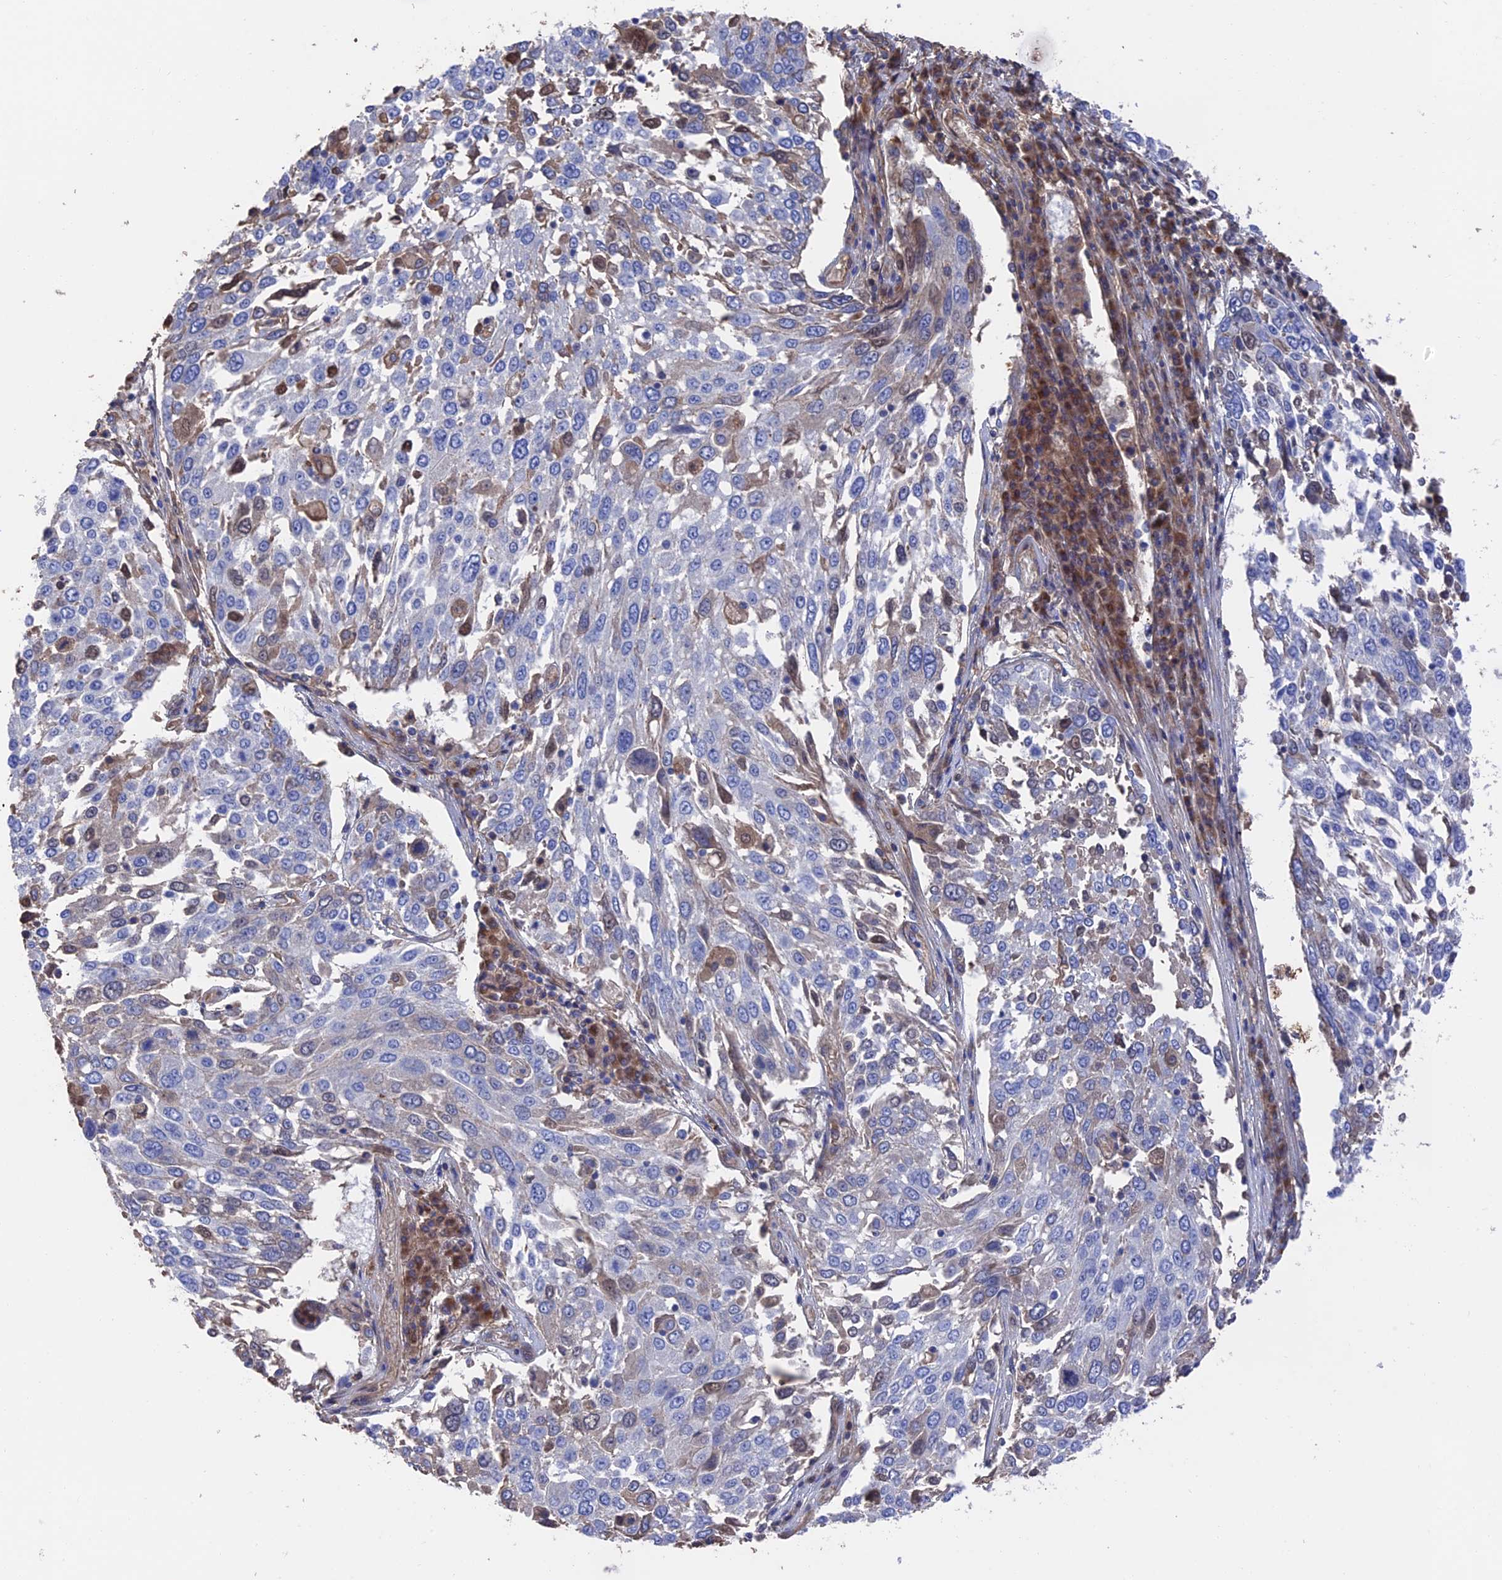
{"staining": {"intensity": "moderate", "quantity": "<25%", "location": "nuclear"}, "tissue": "lung cancer", "cell_type": "Tumor cells", "image_type": "cancer", "snomed": [{"axis": "morphology", "description": "Squamous cell carcinoma, NOS"}, {"axis": "topography", "description": "Lung"}], "caption": "The photomicrograph displays a brown stain indicating the presence of a protein in the nuclear of tumor cells in lung squamous cell carcinoma.", "gene": "HPF1", "patient": {"sex": "male", "age": 65}}